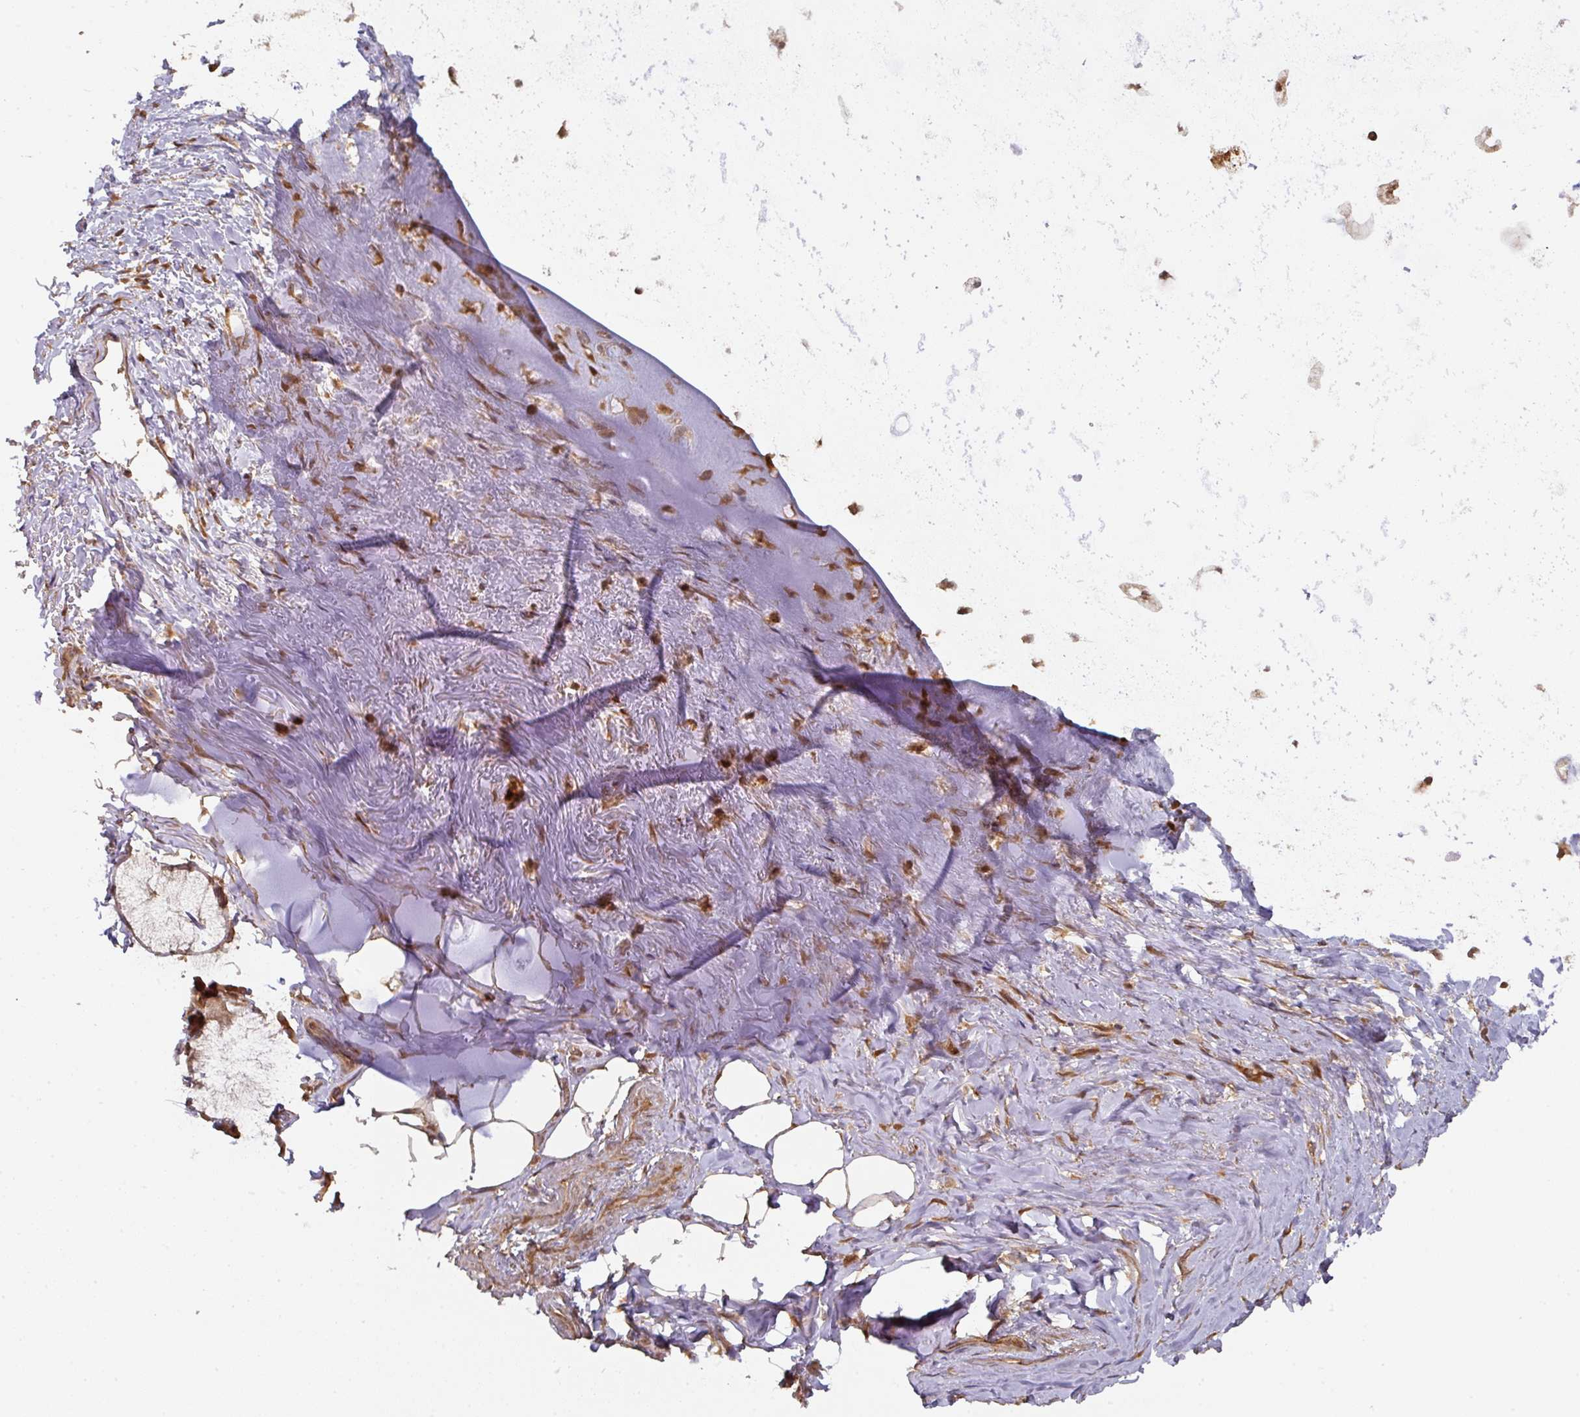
{"staining": {"intensity": "moderate", "quantity": "25%-75%", "location": "cytoplasmic/membranous"}, "tissue": "adipose tissue", "cell_type": "Adipocytes", "image_type": "normal", "snomed": [{"axis": "morphology", "description": "Normal tissue, NOS"}, {"axis": "topography", "description": "Cartilage tissue"}, {"axis": "topography", "description": "Bronchus"}], "caption": "IHC staining of benign adipose tissue, which demonstrates medium levels of moderate cytoplasmic/membranous expression in approximately 25%-75% of adipocytes indicating moderate cytoplasmic/membranous protein positivity. The staining was performed using DAB (brown) for protein detection and nuclei were counterstained in hematoxylin (blue).", "gene": "EIF4EBP2", "patient": {"sex": "male", "age": 56}}